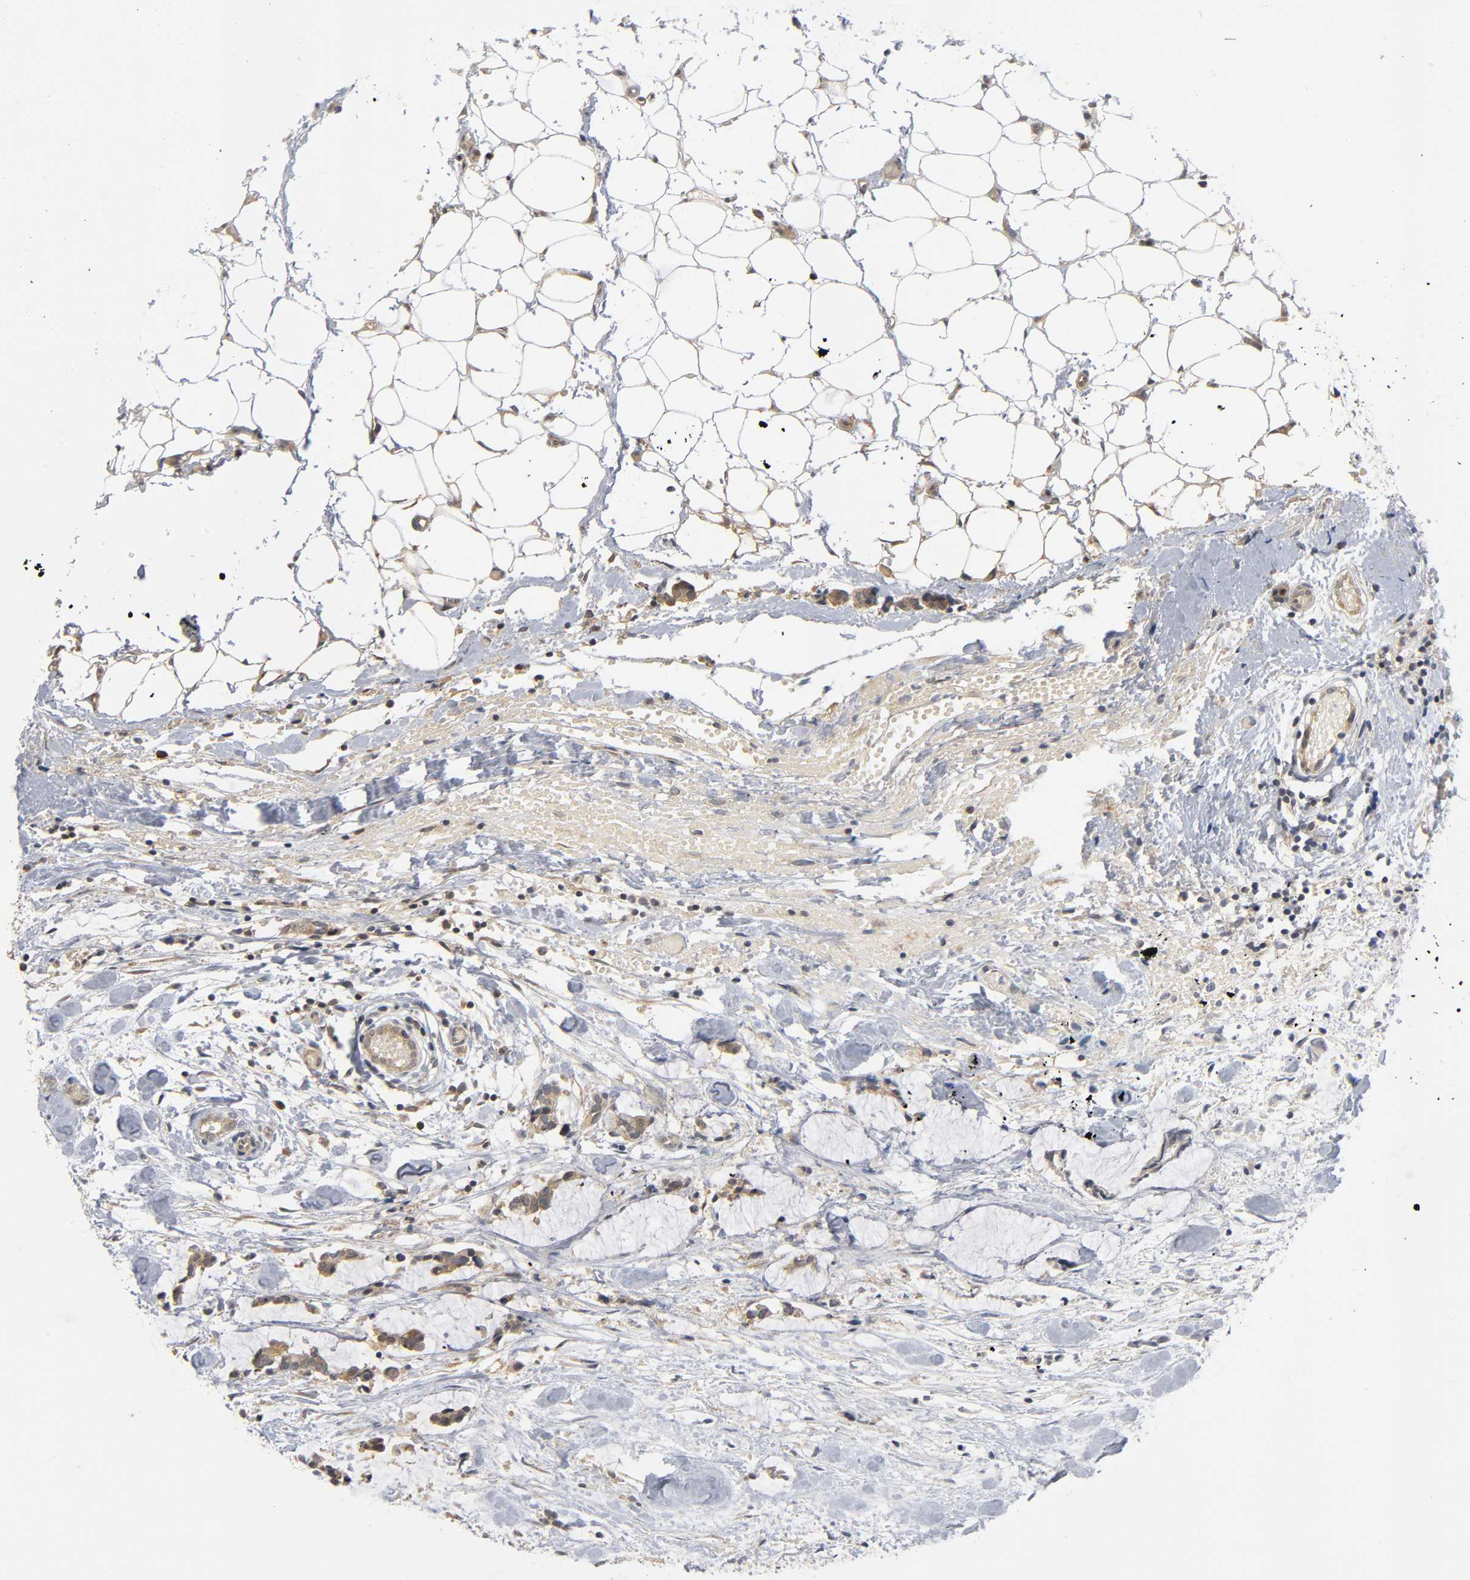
{"staining": {"intensity": "moderate", "quantity": ">75%", "location": "cytoplasmic/membranous"}, "tissue": "colorectal cancer", "cell_type": "Tumor cells", "image_type": "cancer", "snomed": [{"axis": "morphology", "description": "Adenocarcinoma, NOS"}, {"axis": "topography", "description": "Colon"}], "caption": "Protein staining demonstrates moderate cytoplasmic/membranous staining in approximately >75% of tumor cells in colorectal adenocarcinoma. (DAB (3,3'-diaminobenzidine) IHC with brightfield microscopy, high magnification).", "gene": "MAPK8", "patient": {"sex": "male", "age": 14}}